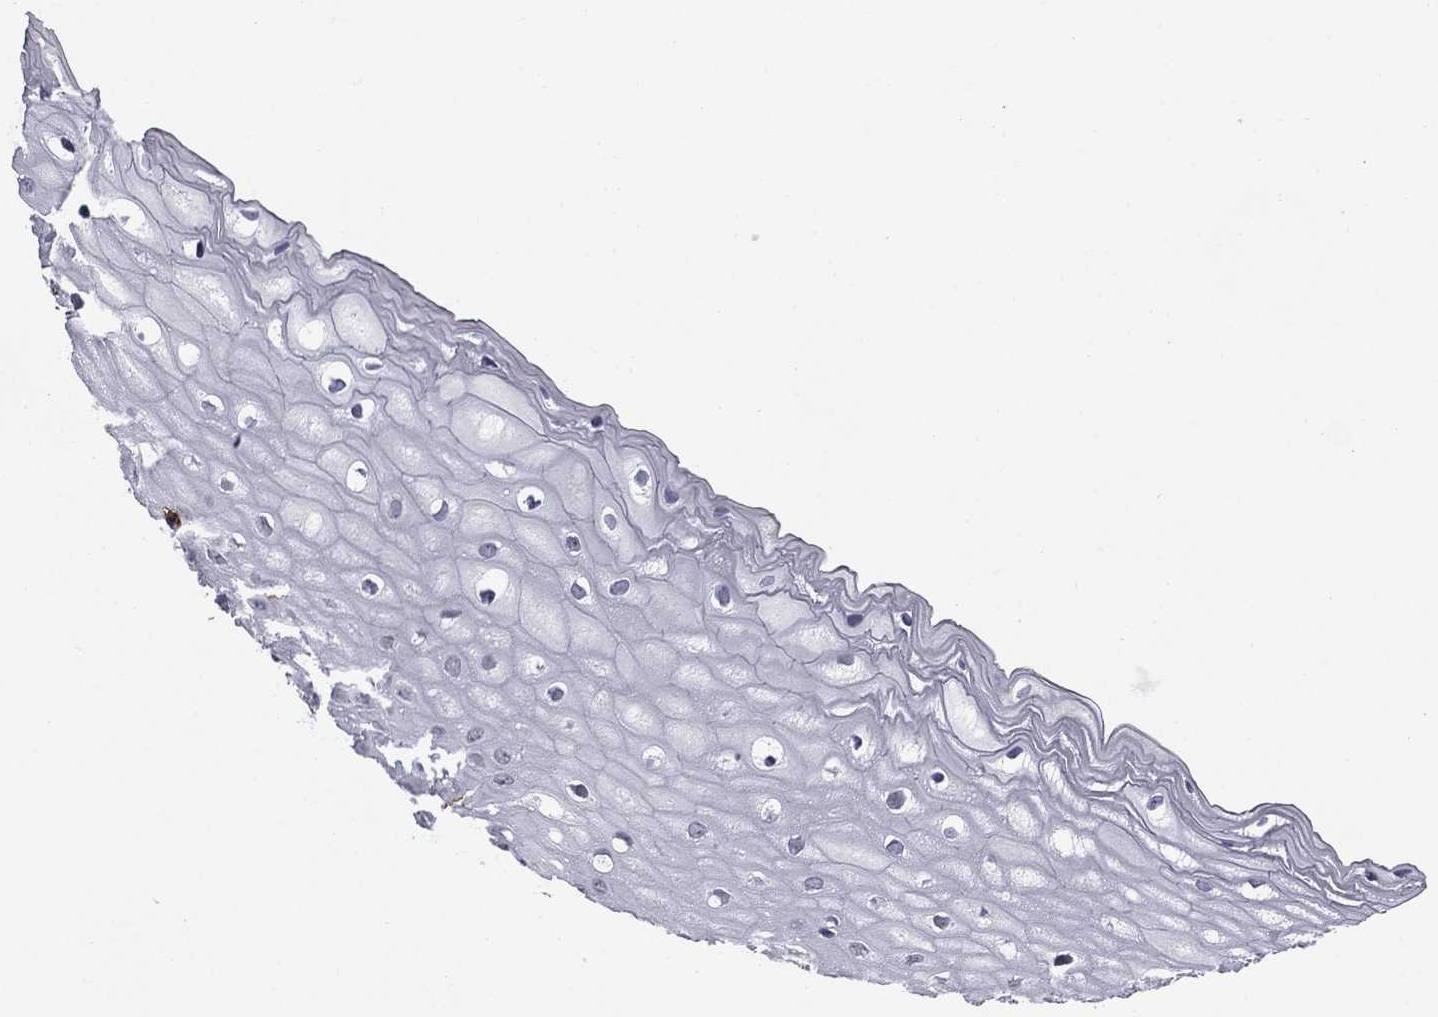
{"staining": {"intensity": "negative", "quantity": "none", "location": "none"}, "tissue": "cervix", "cell_type": "Squamous epithelial cells", "image_type": "normal", "snomed": [{"axis": "morphology", "description": "Normal tissue, NOS"}, {"axis": "topography", "description": "Cervix"}], "caption": "Protein analysis of benign cervix displays no significant staining in squamous epithelial cells.", "gene": "TRAT1", "patient": {"sex": "female", "age": 37}}